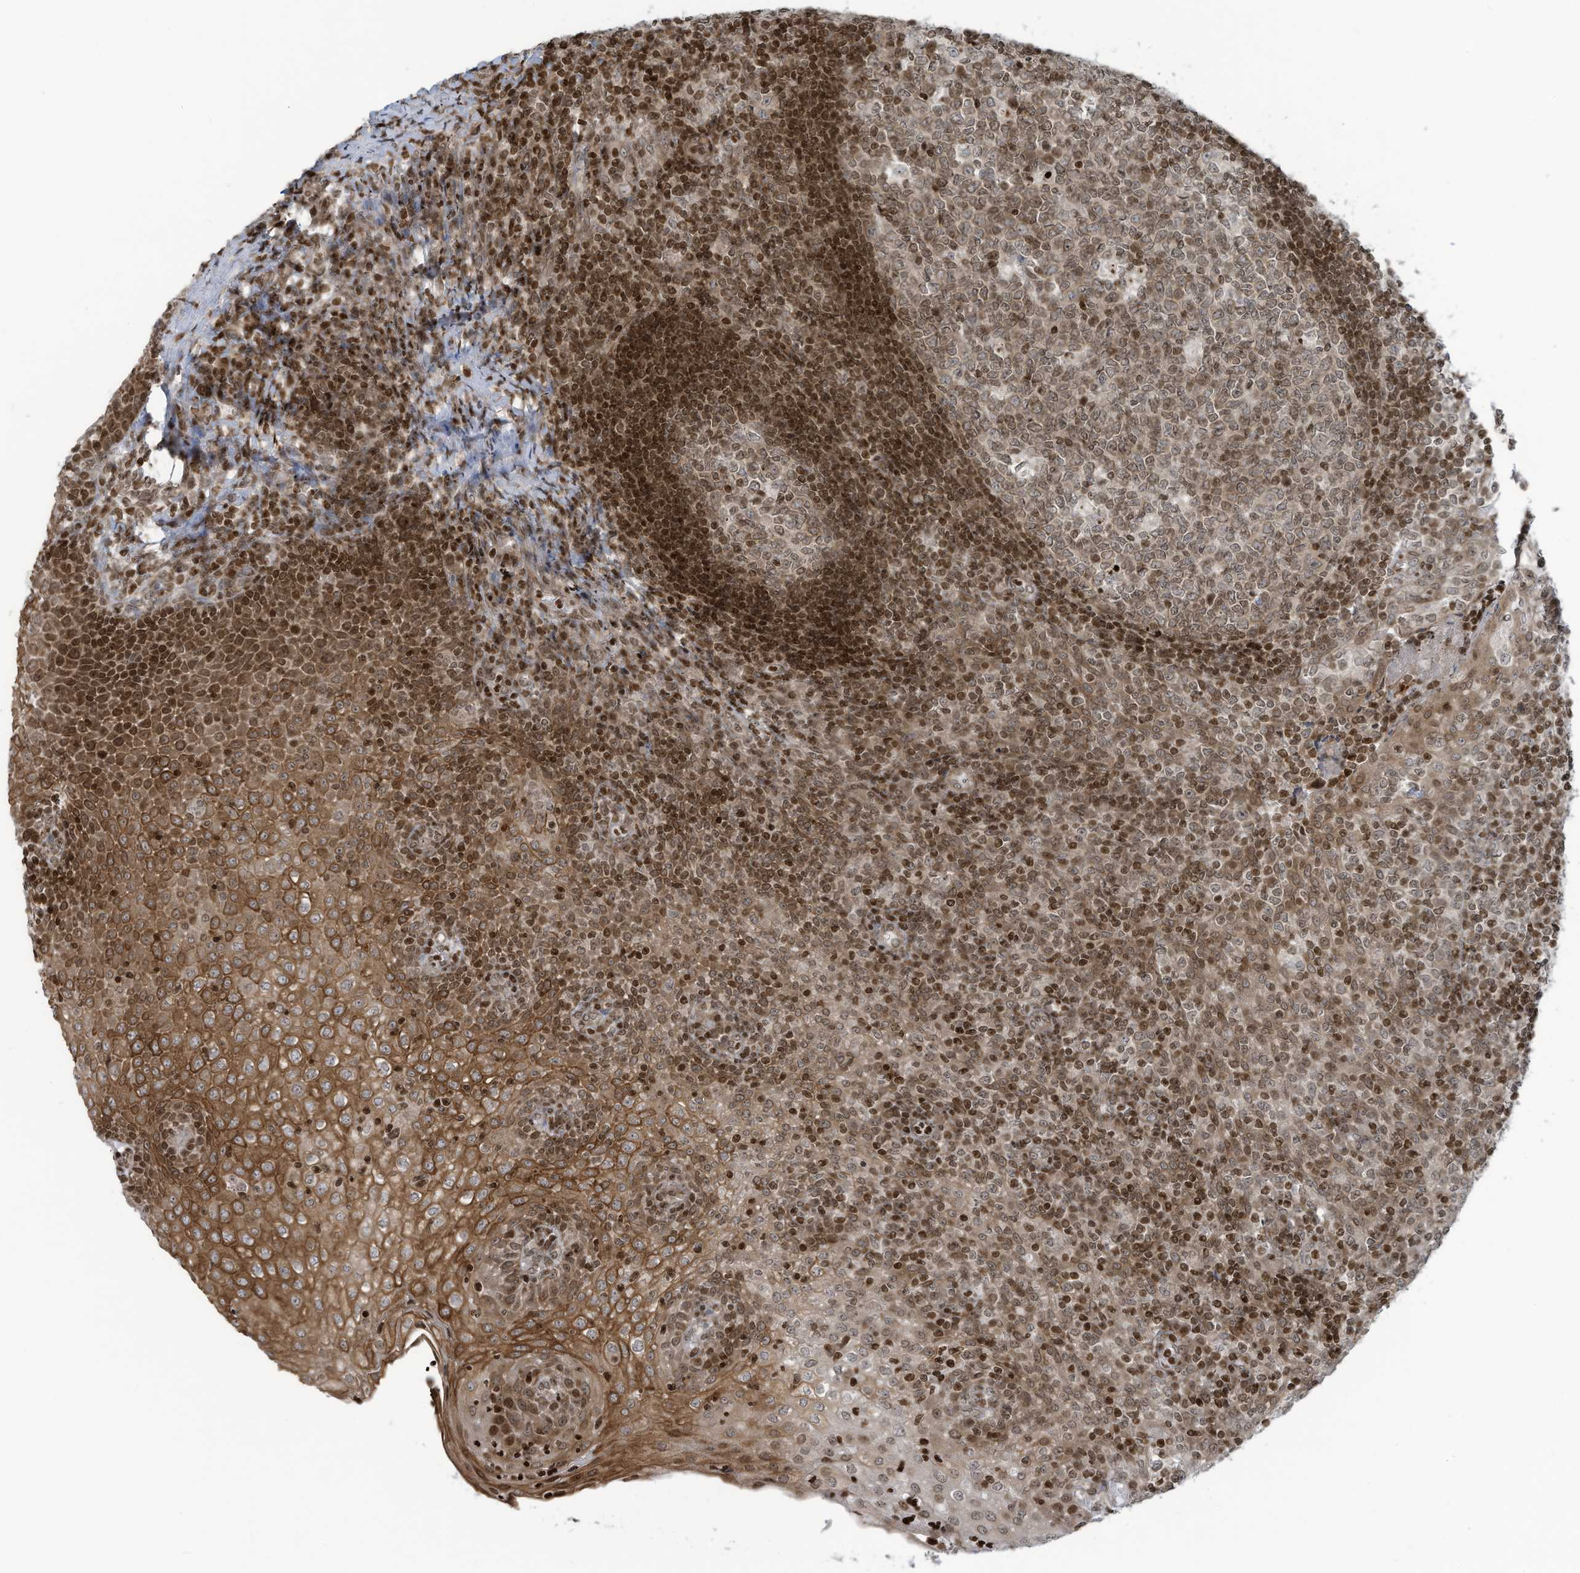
{"staining": {"intensity": "moderate", "quantity": ">75%", "location": "cytoplasmic/membranous,nuclear"}, "tissue": "tonsil", "cell_type": "Germinal center cells", "image_type": "normal", "snomed": [{"axis": "morphology", "description": "Normal tissue, NOS"}, {"axis": "topography", "description": "Tonsil"}], "caption": "Immunohistochemistry of unremarkable tonsil shows medium levels of moderate cytoplasmic/membranous,nuclear positivity in about >75% of germinal center cells. The staining was performed using DAB, with brown indicating positive protein expression. Nuclei are stained blue with hematoxylin.", "gene": "ADI1", "patient": {"sex": "female", "age": 19}}